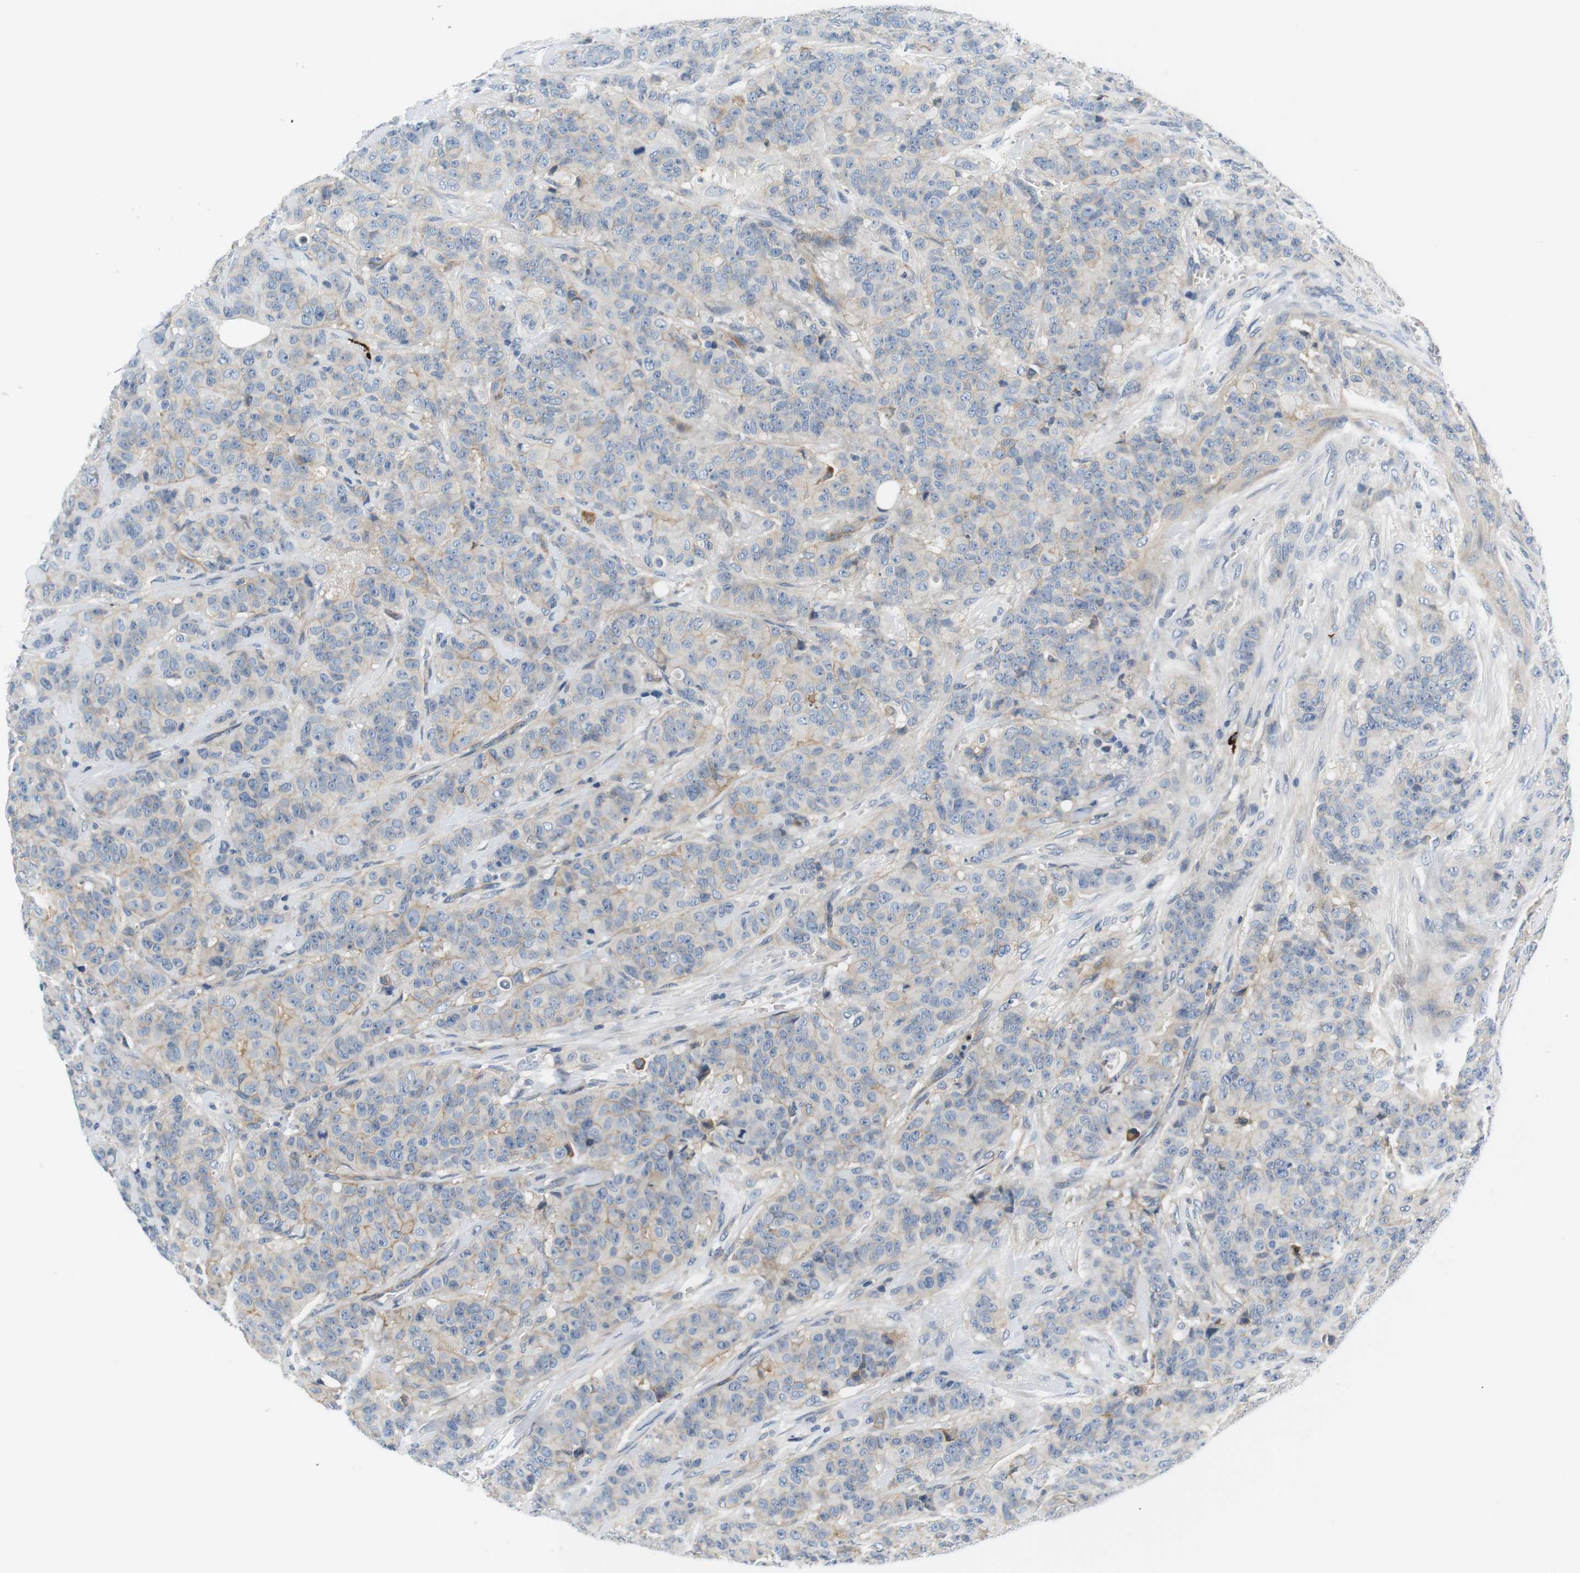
{"staining": {"intensity": "weak", "quantity": "<25%", "location": "cytoplasmic/membranous"}, "tissue": "breast cancer", "cell_type": "Tumor cells", "image_type": "cancer", "snomed": [{"axis": "morphology", "description": "Normal tissue, NOS"}, {"axis": "morphology", "description": "Duct carcinoma"}, {"axis": "topography", "description": "Breast"}], "caption": "Protein analysis of breast cancer shows no significant expression in tumor cells. (DAB immunohistochemistry (IHC) with hematoxylin counter stain).", "gene": "SLC30A1", "patient": {"sex": "female", "age": 40}}